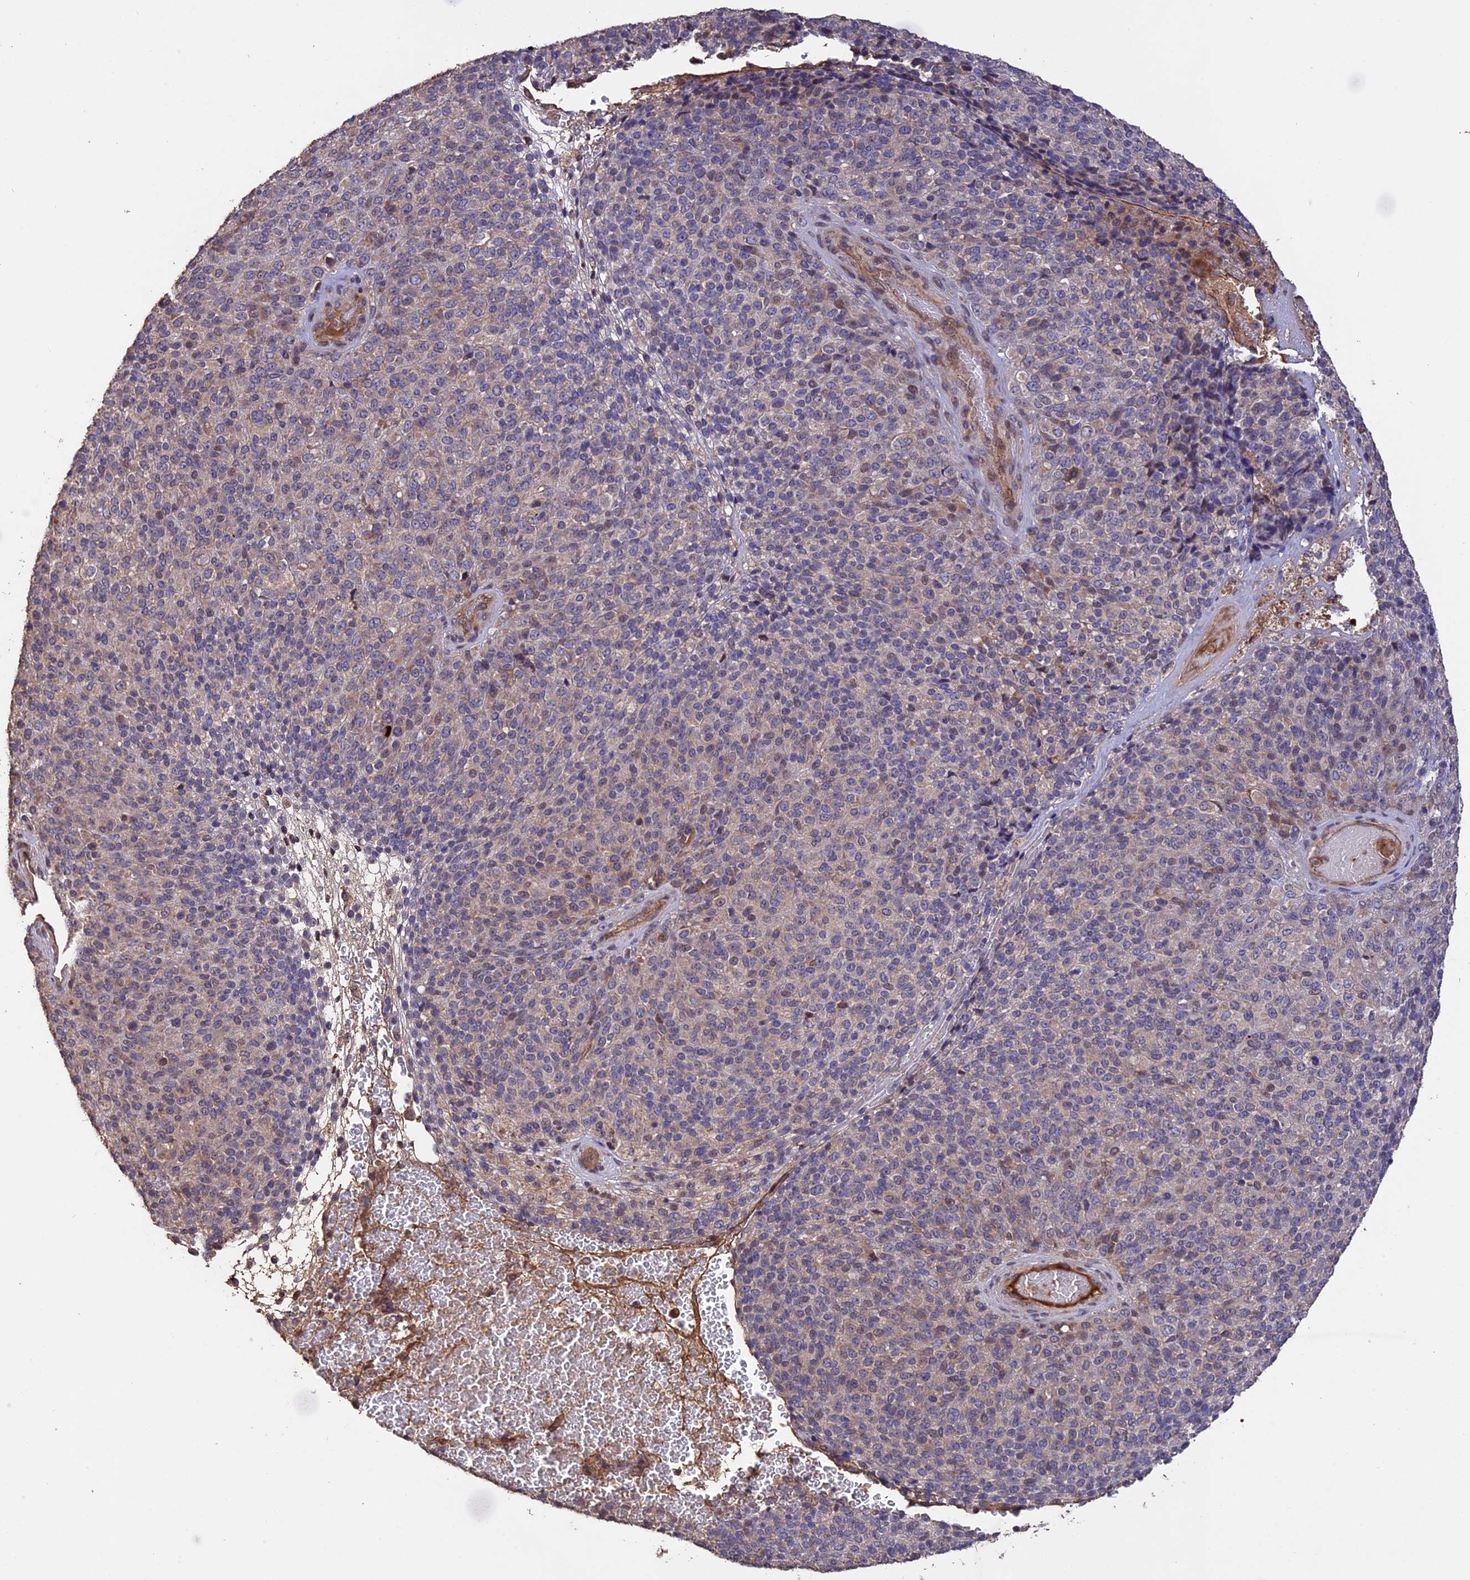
{"staining": {"intensity": "negative", "quantity": "none", "location": "none"}, "tissue": "melanoma", "cell_type": "Tumor cells", "image_type": "cancer", "snomed": [{"axis": "morphology", "description": "Malignant melanoma, Metastatic site"}, {"axis": "topography", "description": "Brain"}], "caption": "A micrograph of melanoma stained for a protein exhibits no brown staining in tumor cells.", "gene": "RASAL1", "patient": {"sex": "female", "age": 56}}